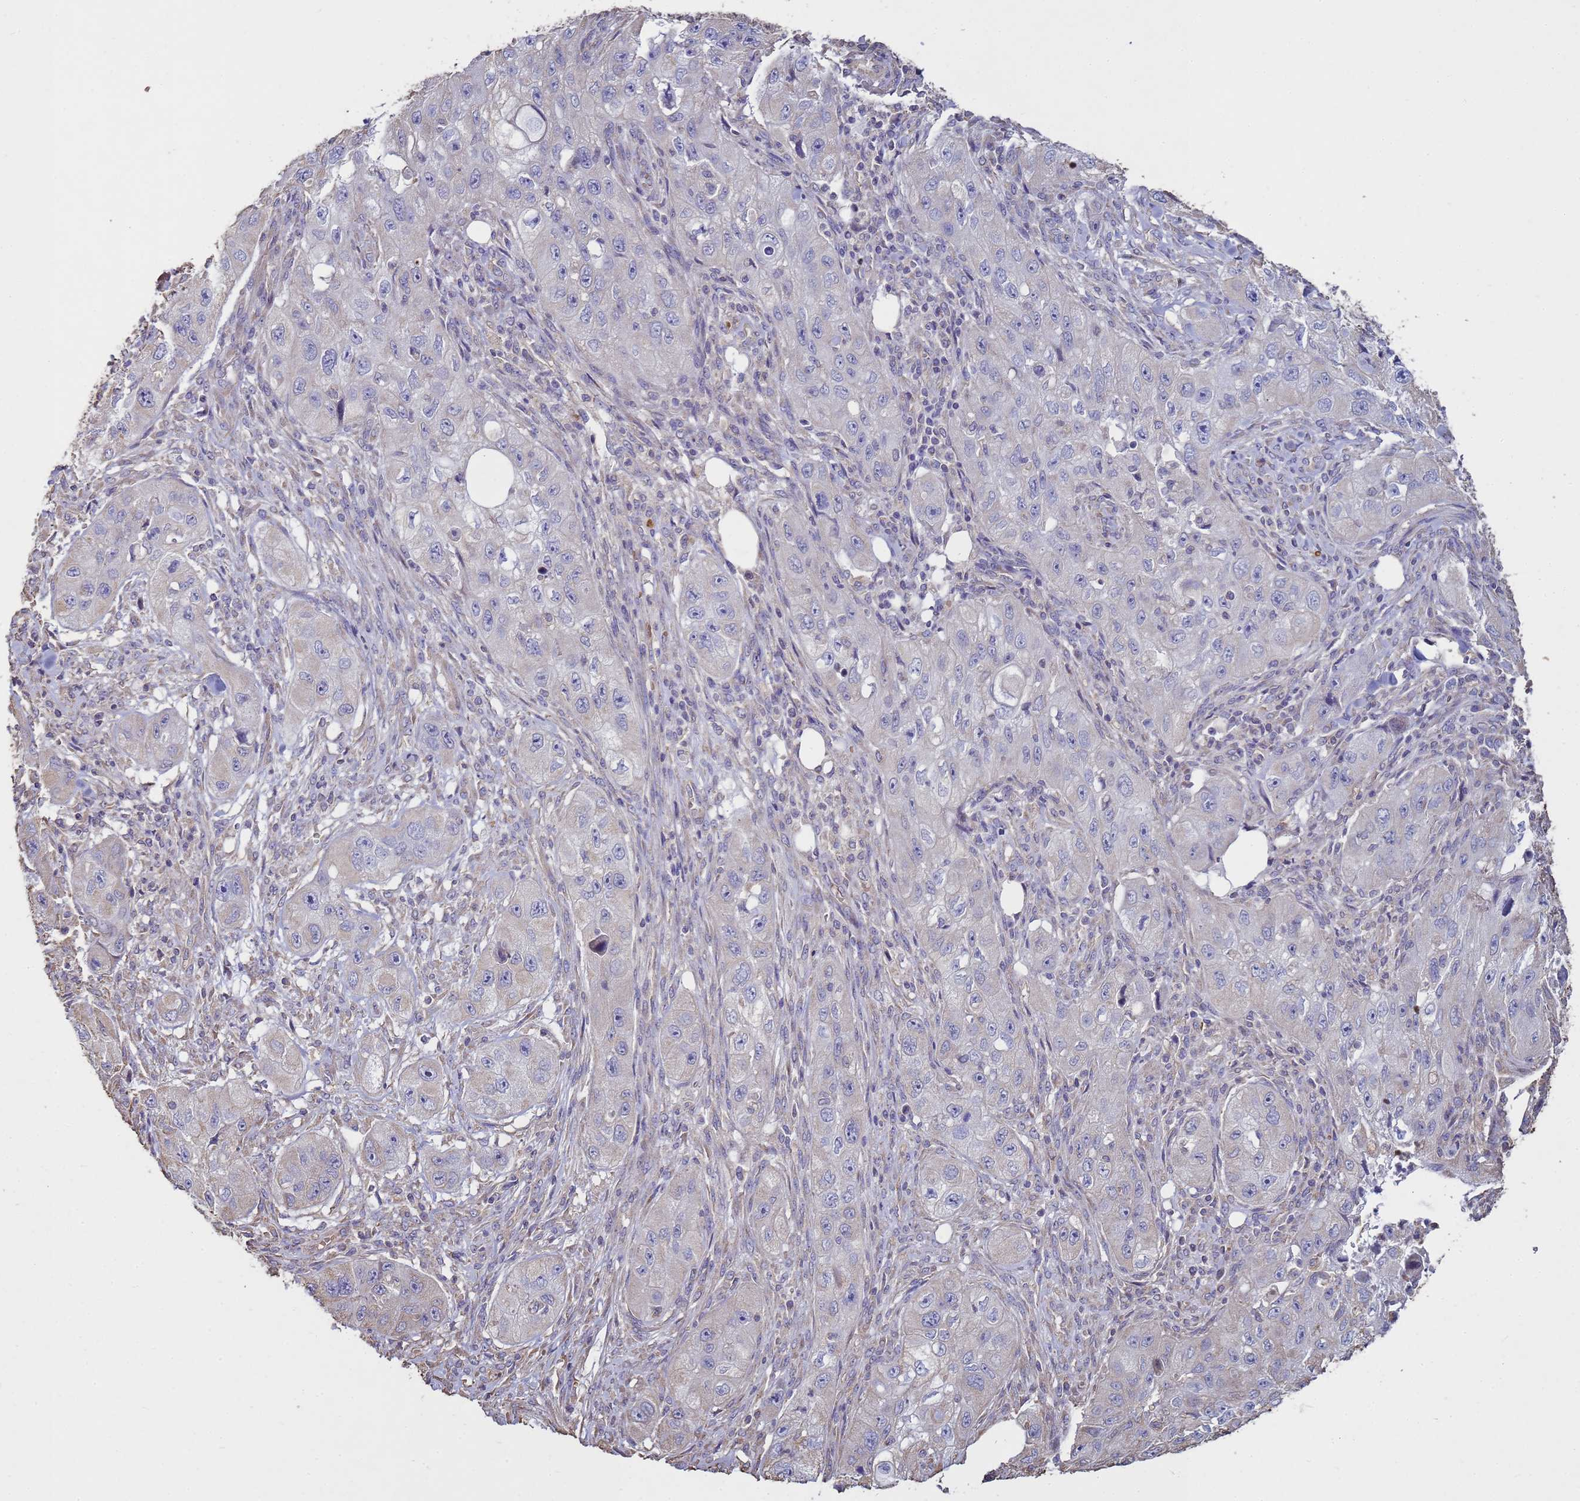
{"staining": {"intensity": "negative", "quantity": "none", "location": "none"}, "tissue": "skin cancer", "cell_type": "Tumor cells", "image_type": "cancer", "snomed": [{"axis": "morphology", "description": "Squamous cell carcinoma, NOS"}, {"axis": "topography", "description": "Skin"}, {"axis": "topography", "description": "Subcutis"}], "caption": "An image of human skin cancer is negative for staining in tumor cells.", "gene": "SGIP1", "patient": {"sex": "male", "age": 73}}